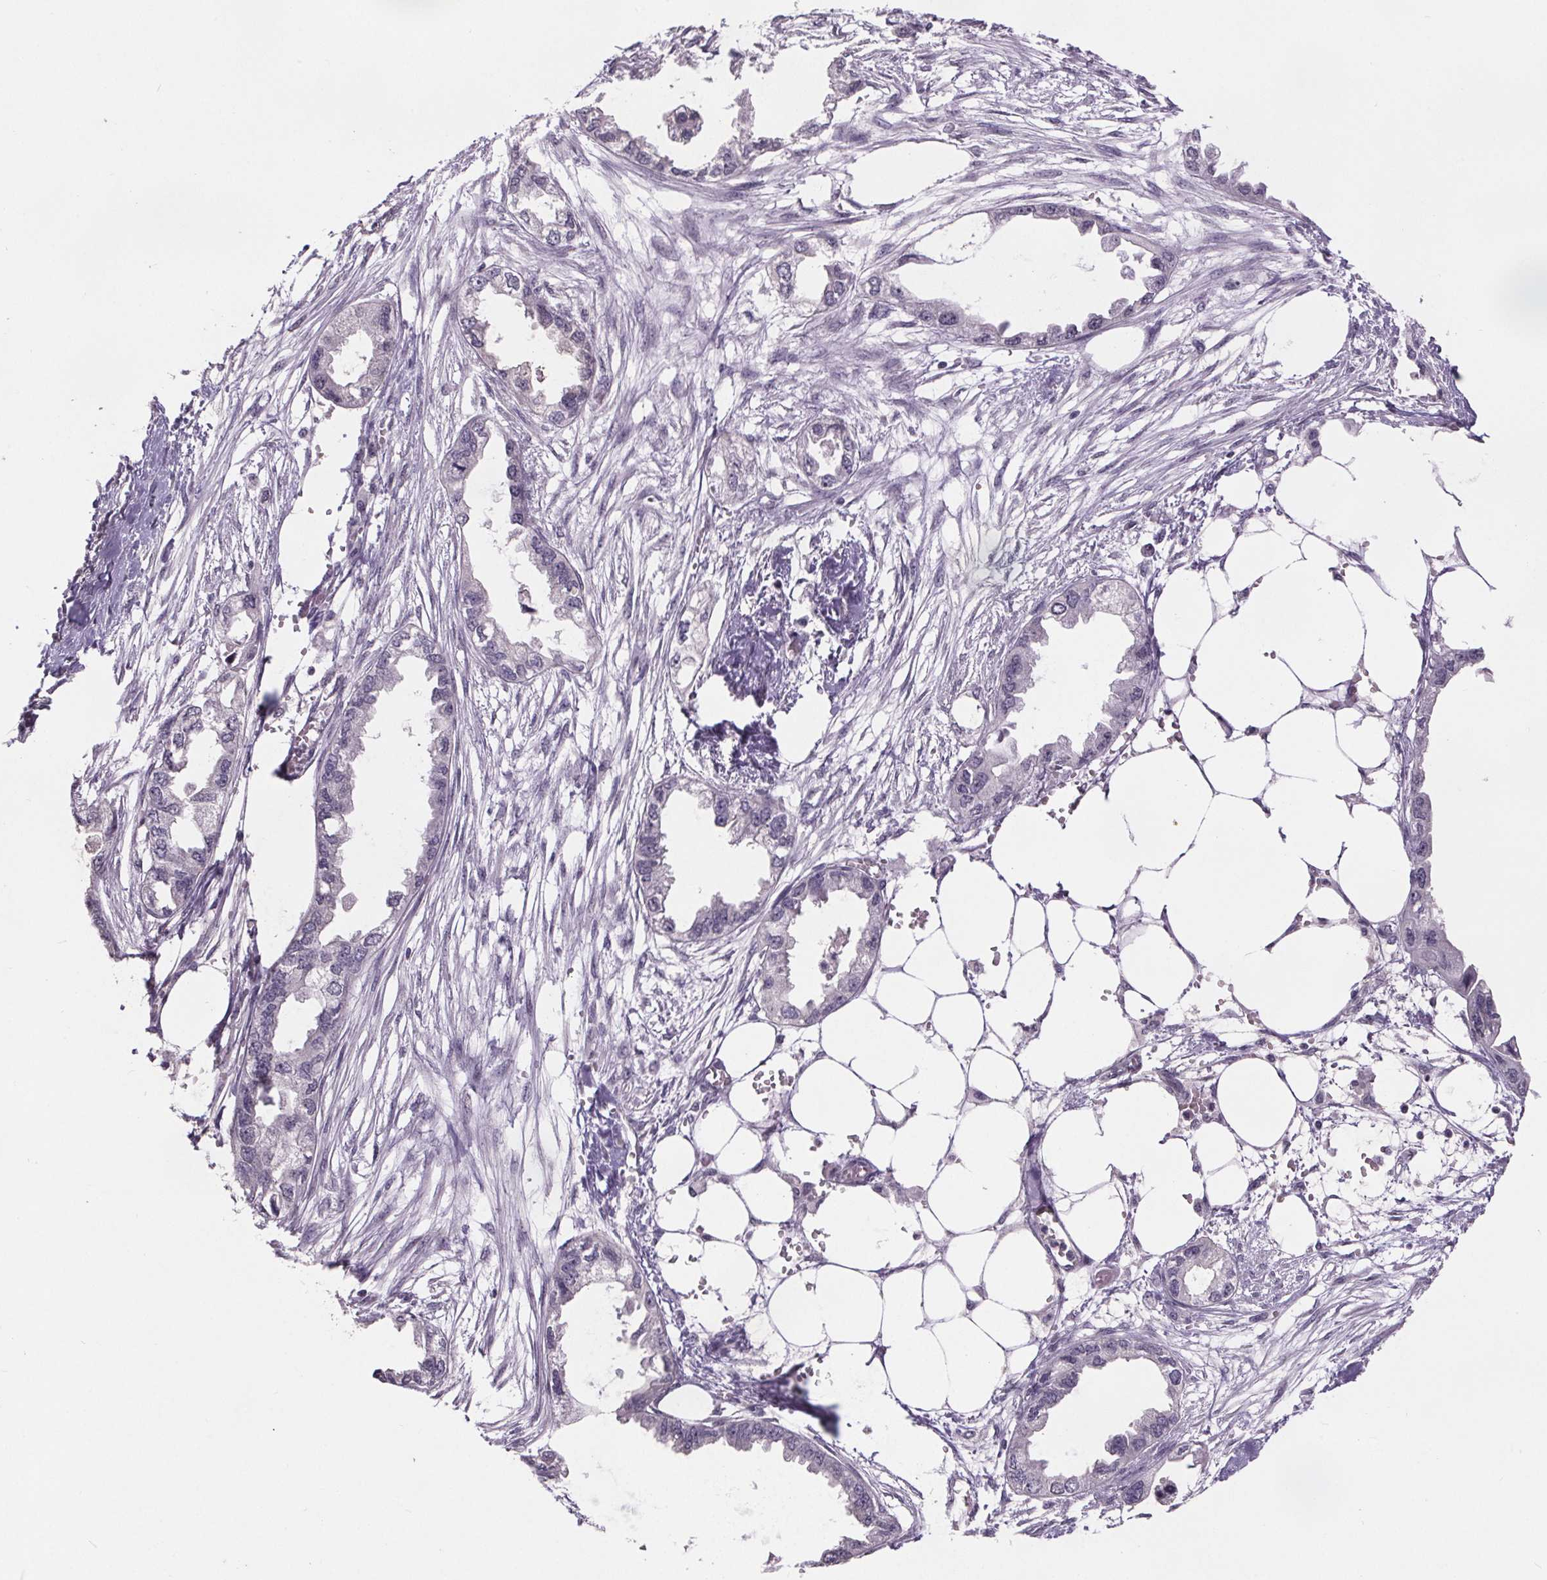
{"staining": {"intensity": "negative", "quantity": "none", "location": "none"}, "tissue": "endometrial cancer", "cell_type": "Tumor cells", "image_type": "cancer", "snomed": [{"axis": "morphology", "description": "Adenocarcinoma, NOS"}, {"axis": "morphology", "description": "Adenocarcinoma, metastatic, NOS"}, {"axis": "topography", "description": "Adipose tissue"}, {"axis": "topography", "description": "Endometrium"}], "caption": "Immunohistochemistry (IHC) image of endometrial adenocarcinoma stained for a protein (brown), which displays no positivity in tumor cells.", "gene": "NKX6-1", "patient": {"sex": "female", "age": 67}}